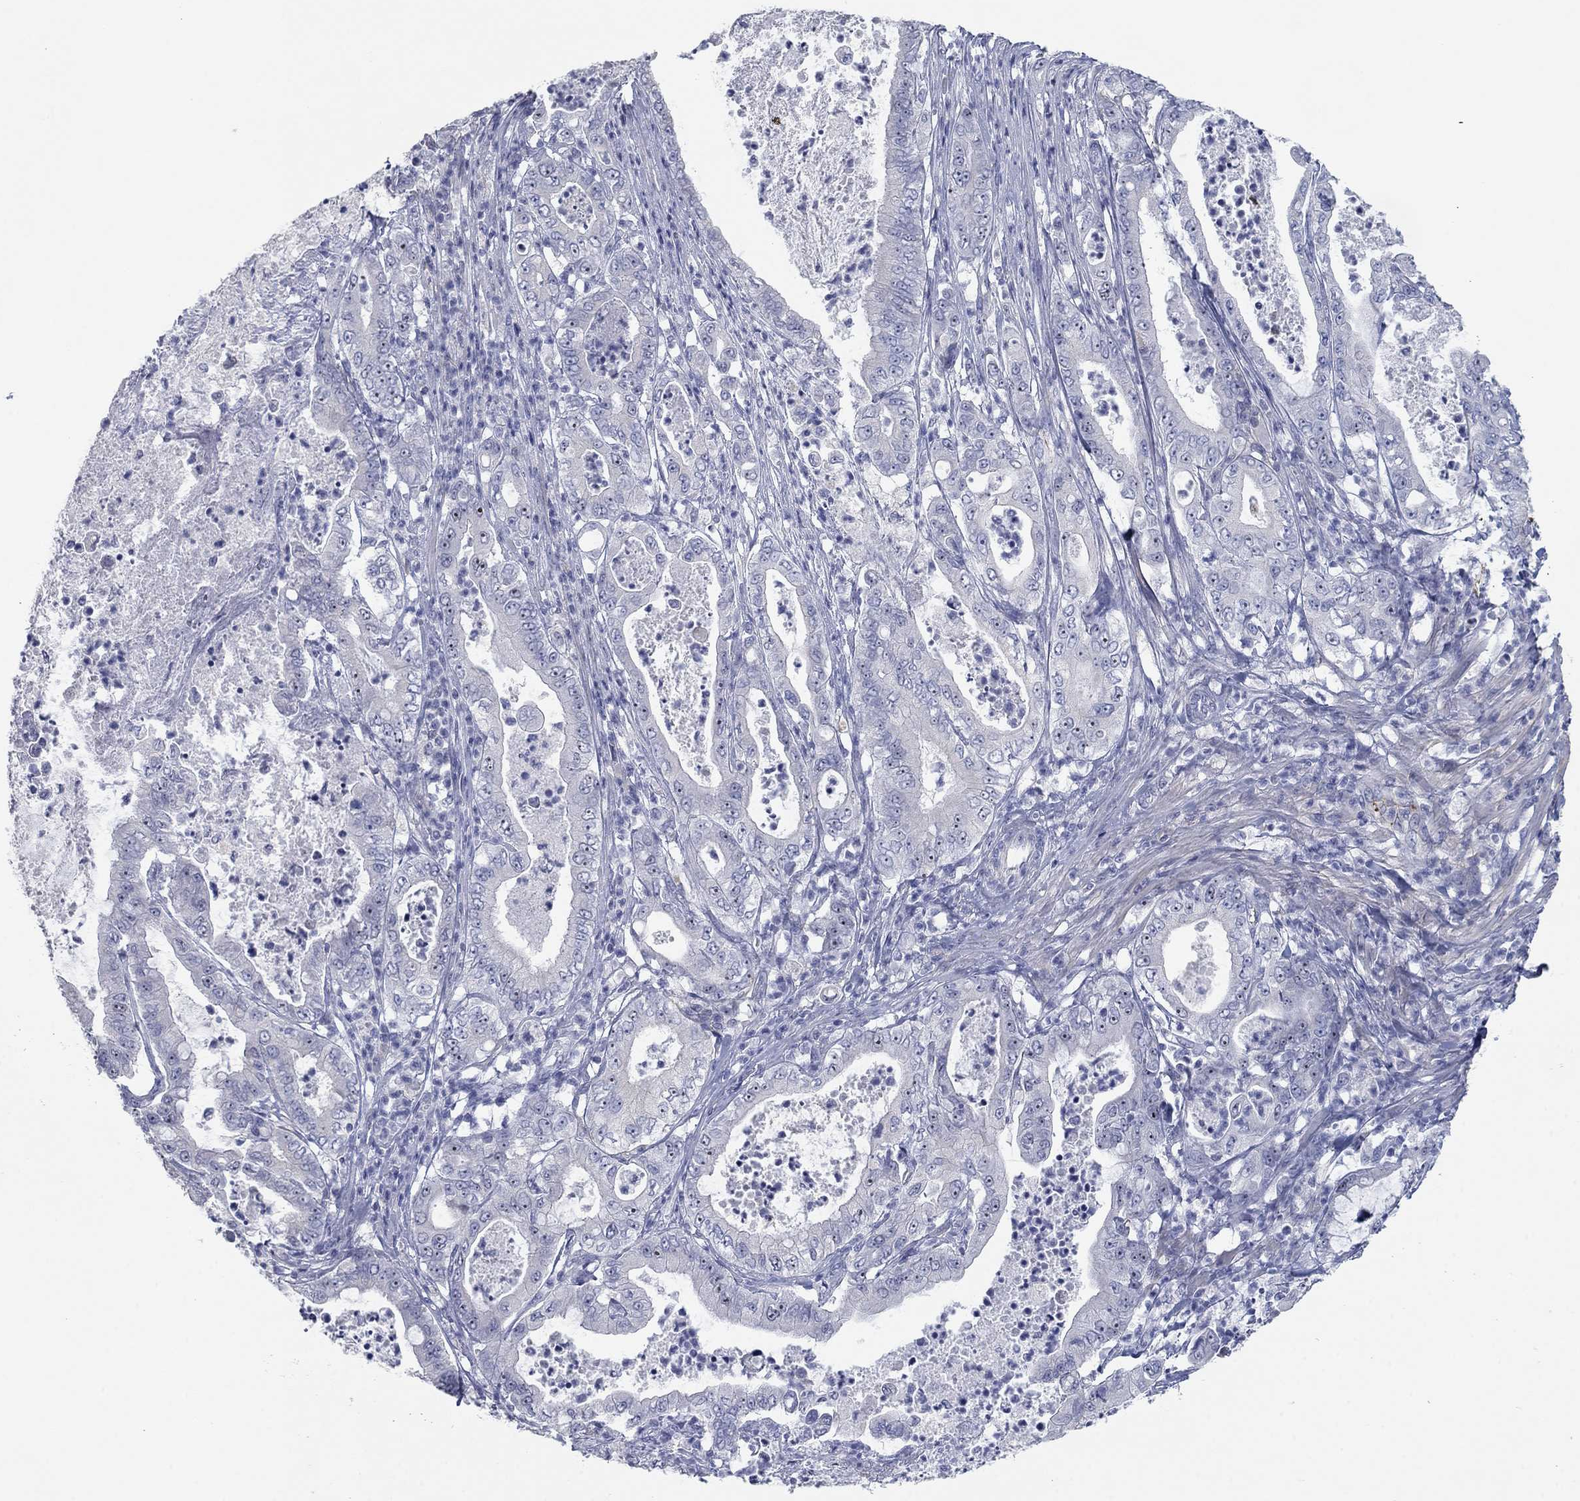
{"staining": {"intensity": "negative", "quantity": "none", "location": "none"}, "tissue": "pancreatic cancer", "cell_type": "Tumor cells", "image_type": "cancer", "snomed": [{"axis": "morphology", "description": "Adenocarcinoma, NOS"}, {"axis": "topography", "description": "Pancreas"}], "caption": "Tumor cells are negative for protein expression in human pancreatic cancer.", "gene": "APOC3", "patient": {"sex": "male", "age": 71}}